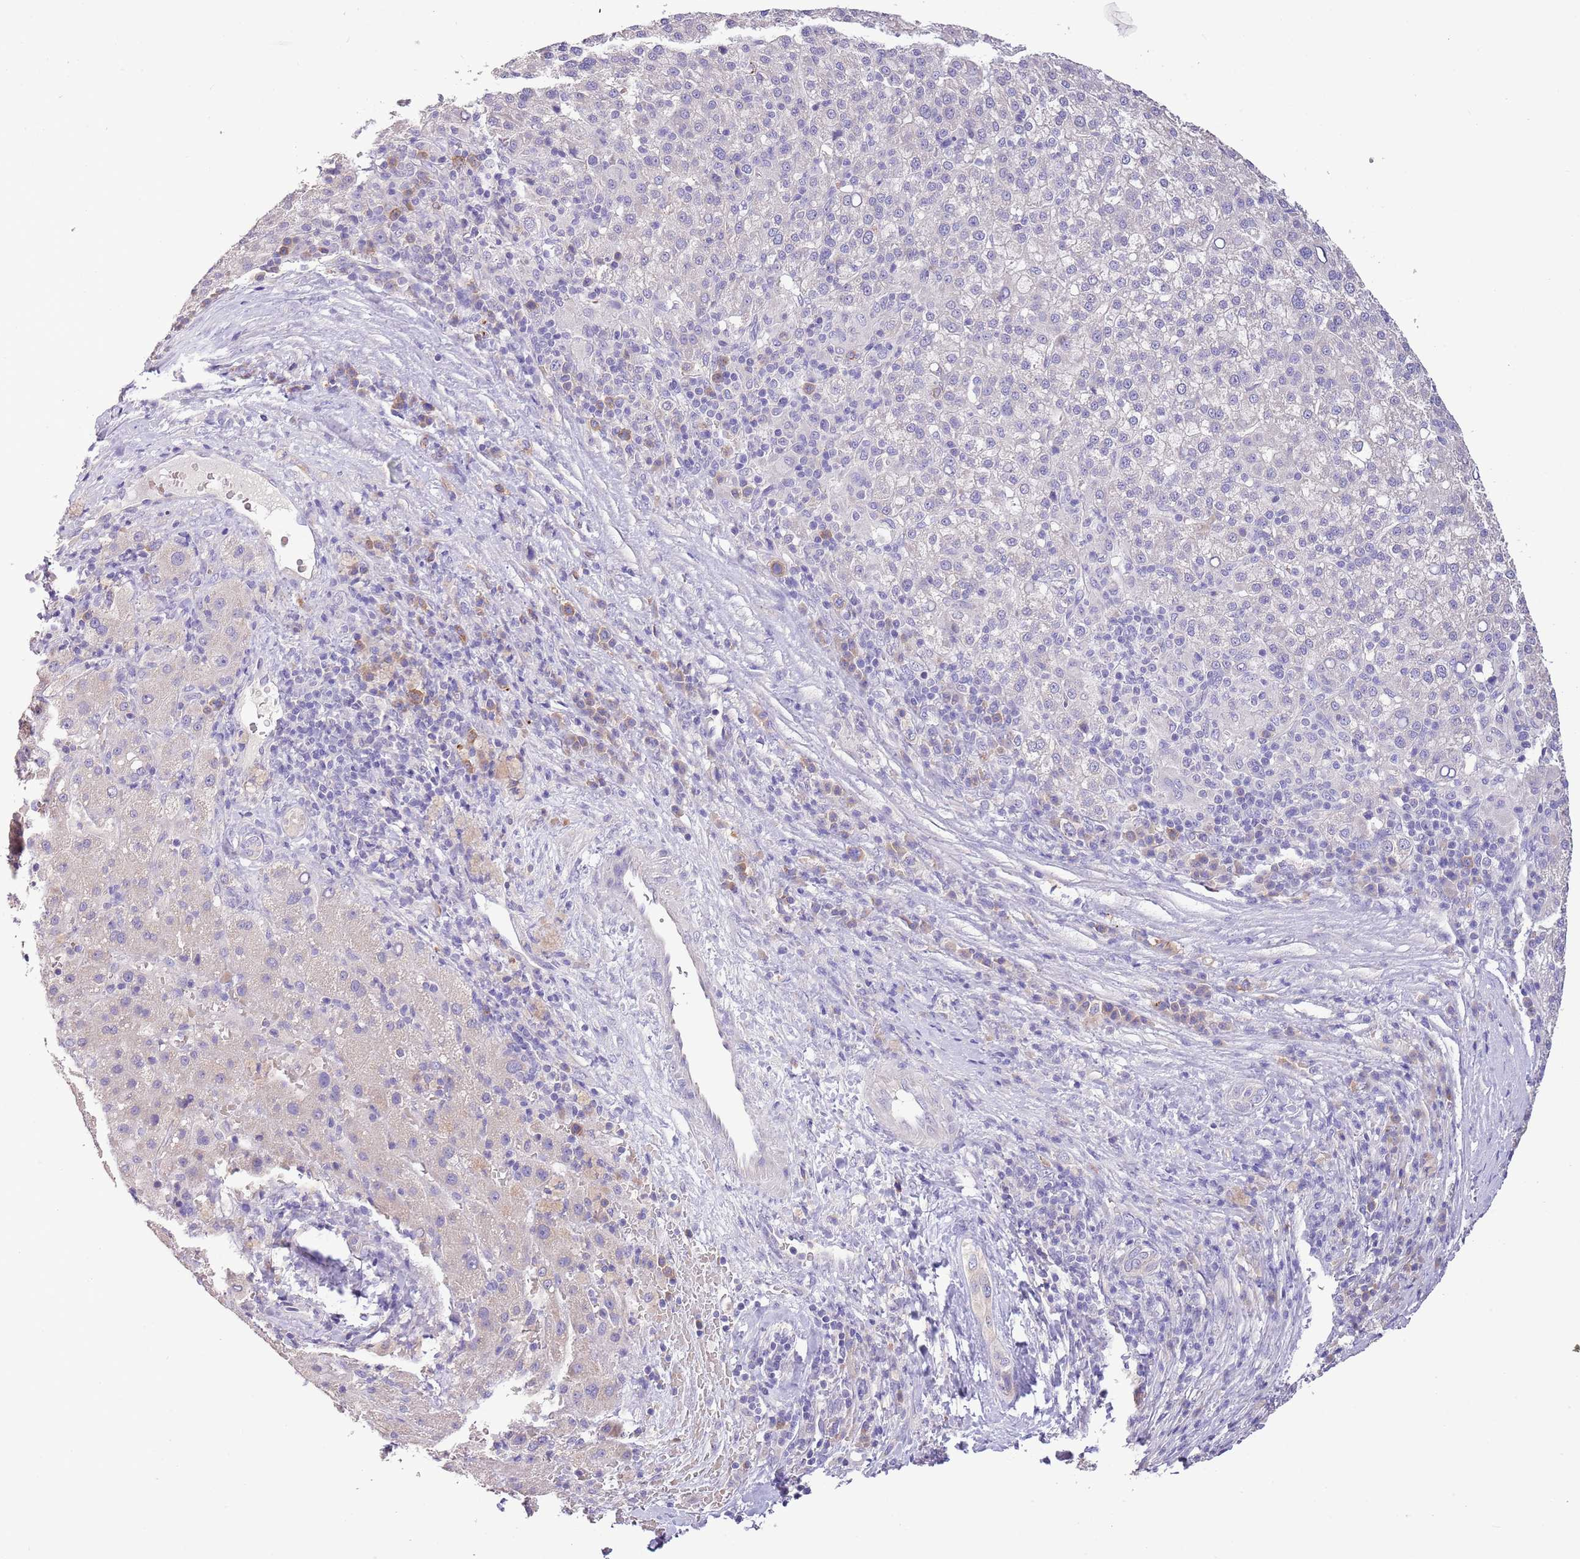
{"staining": {"intensity": "negative", "quantity": "none", "location": "none"}, "tissue": "liver cancer", "cell_type": "Tumor cells", "image_type": "cancer", "snomed": [{"axis": "morphology", "description": "Carcinoma, Hepatocellular, NOS"}, {"axis": "topography", "description": "Liver"}], "caption": "High magnification brightfield microscopy of liver cancer (hepatocellular carcinoma) stained with DAB (3,3'-diaminobenzidine) (brown) and counterstained with hematoxylin (blue): tumor cells show no significant staining. The staining was performed using DAB (3,3'-diaminobenzidine) to visualize the protein expression in brown, while the nuclei were stained in blue with hematoxylin (Magnification: 20x).", "gene": "ZNF658", "patient": {"sex": "female", "age": 58}}